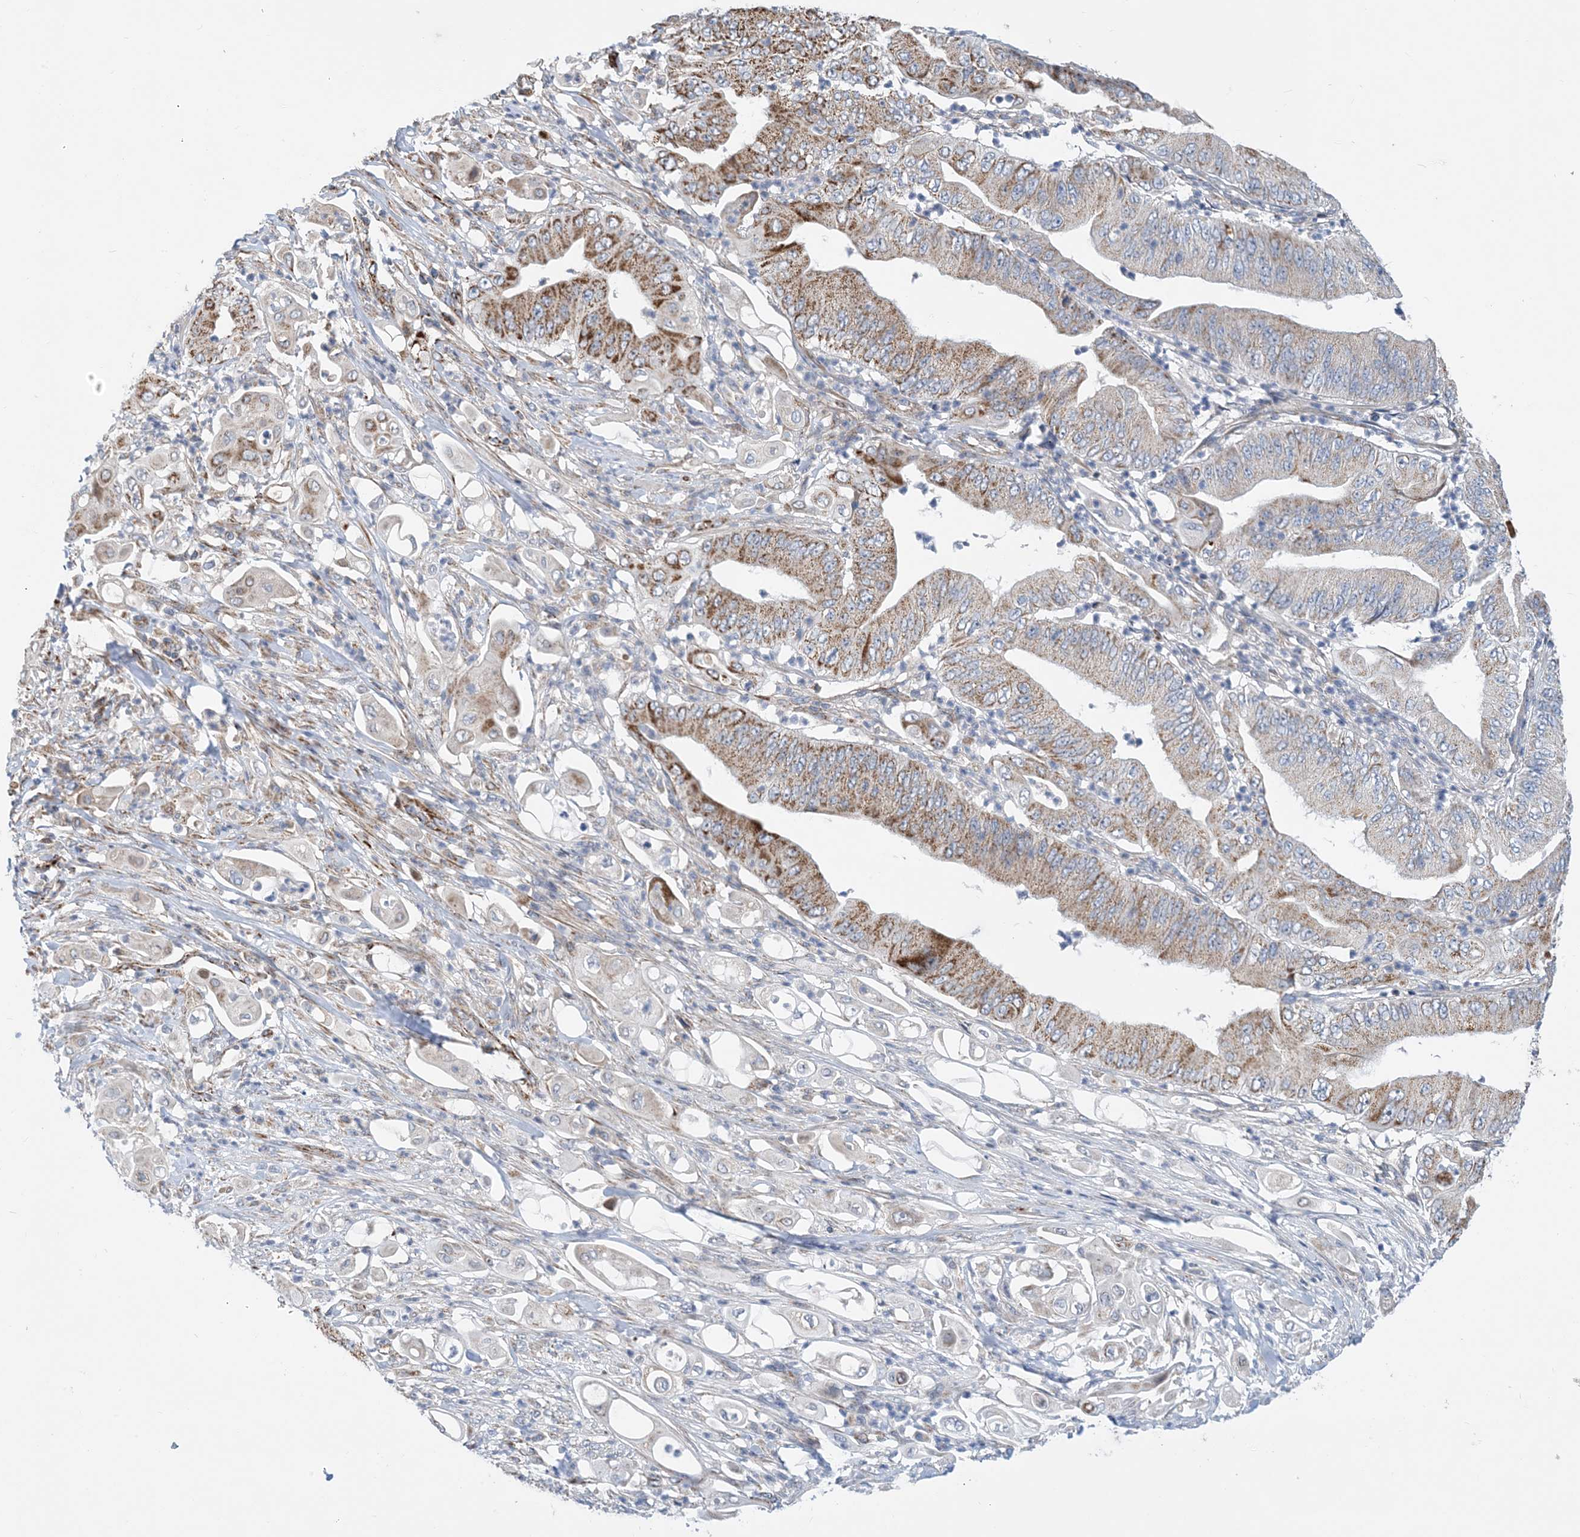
{"staining": {"intensity": "moderate", "quantity": "25%-75%", "location": "cytoplasmic/membranous"}, "tissue": "pancreatic cancer", "cell_type": "Tumor cells", "image_type": "cancer", "snomed": [{"axis": "morphology", "description": "Adenocarcinoma, NOS"}, {"axis": "topography", "description": "Pancreas"}], "caption": "Moderate cytoplasmic/membranous protein staining is present in about 25%-75% of tumor cells in adenocarcinoma (pancreatic).", "gene": "PCDHGA1", "patient": {"sex": "female", "age": 77}}